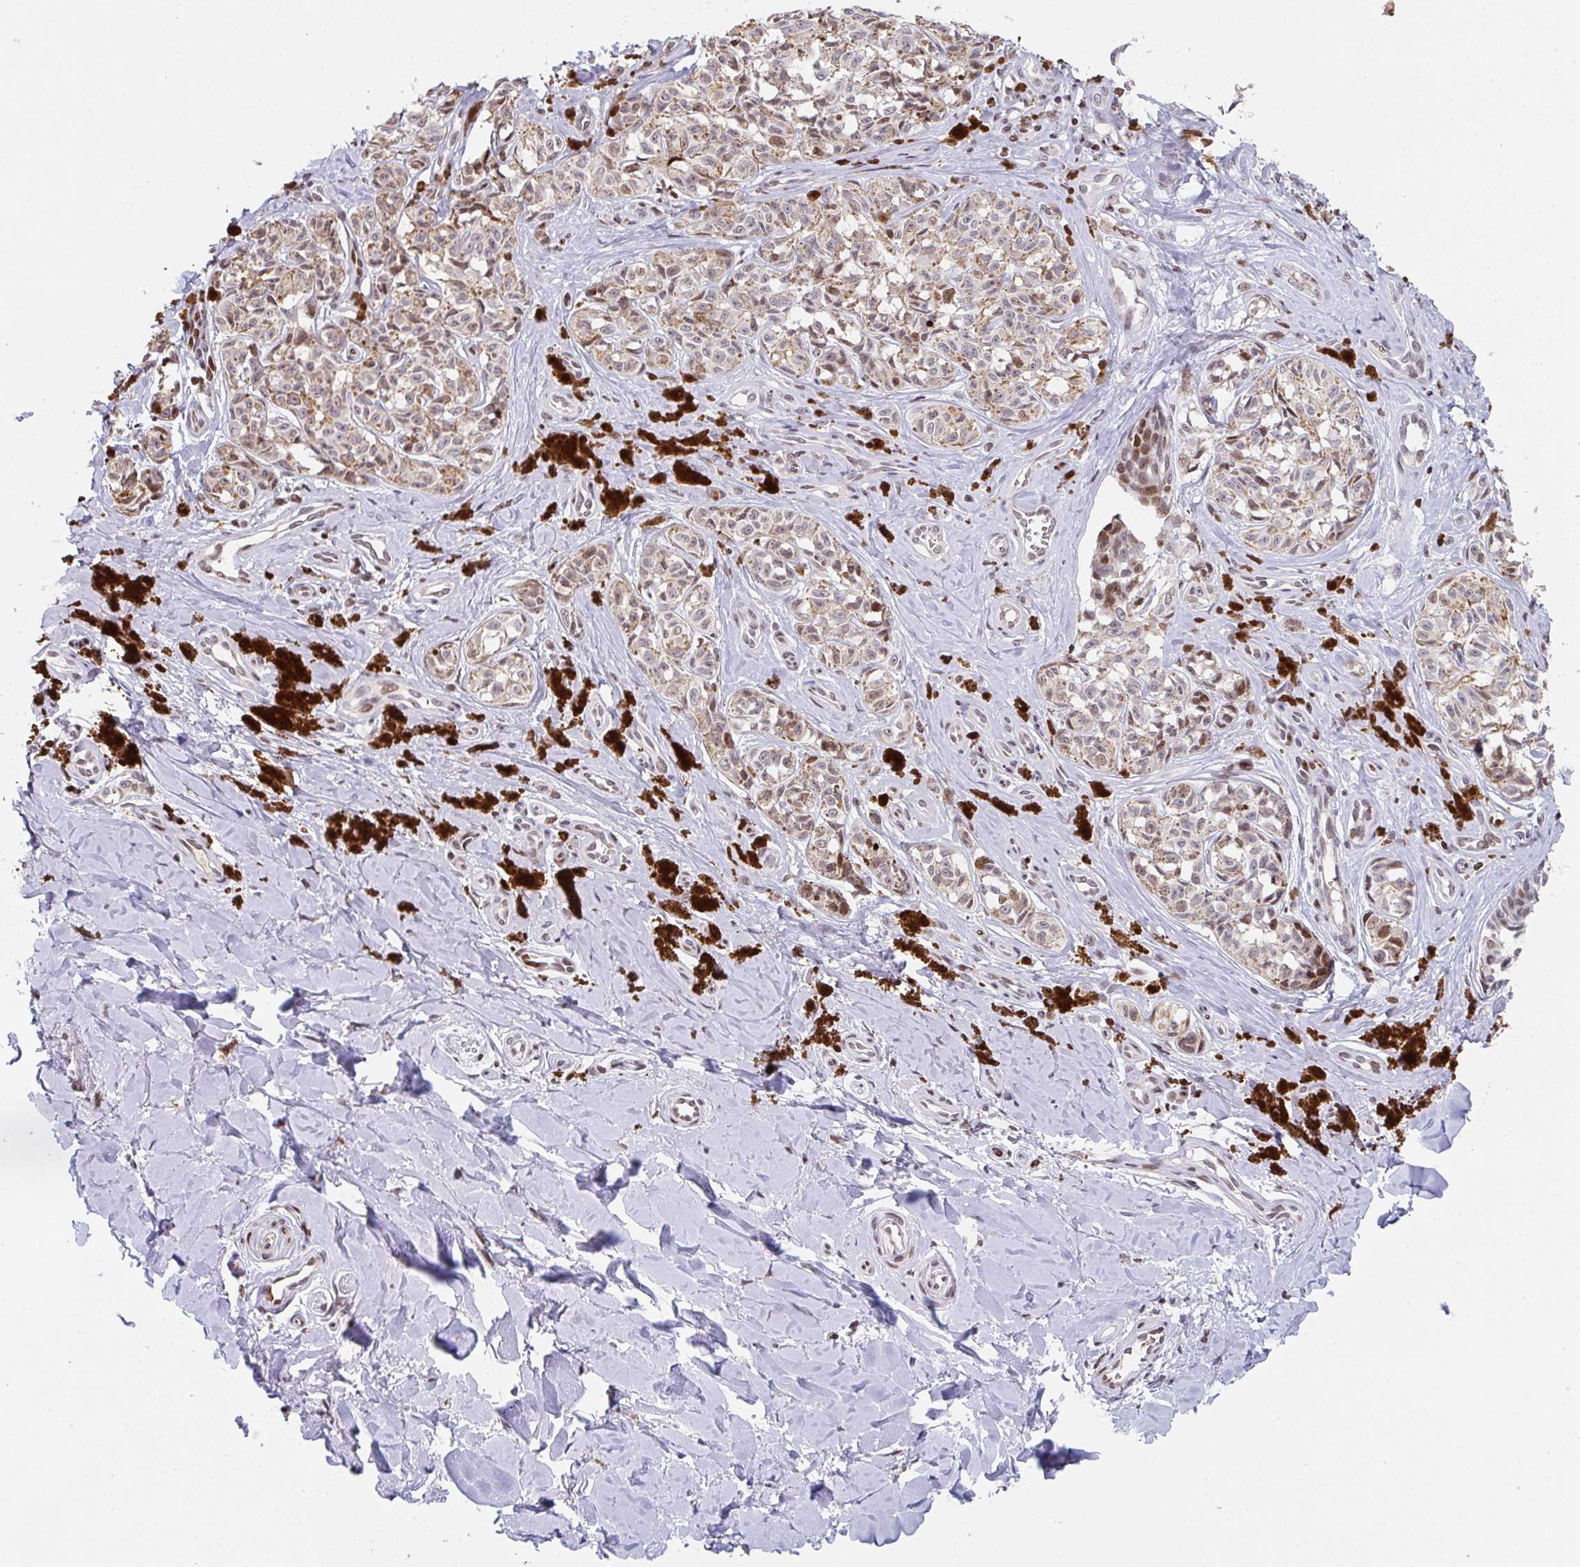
{"staining": {"intensity": "weak", "quantity": ">75%", "location": "cytoplasmic/membranous"}, "tissue": "melanoma", "cell_type": "Tumor cells", "image_type": "cancer", "snomed": [{"axis": "morphology", "description": "Malignant melanoma, NOS"}, {"axis": "topography", "description": "Skin"}], "caption": "Weak cytoplasmic/membranous staining is seen in about >75% of tumor cells in melanoma. Immunohistochemistry stains the protein in brown and the nuclei are stained blue.", "gene": "PCDHB8", "patient": {"sex": "female", "age": 65}}